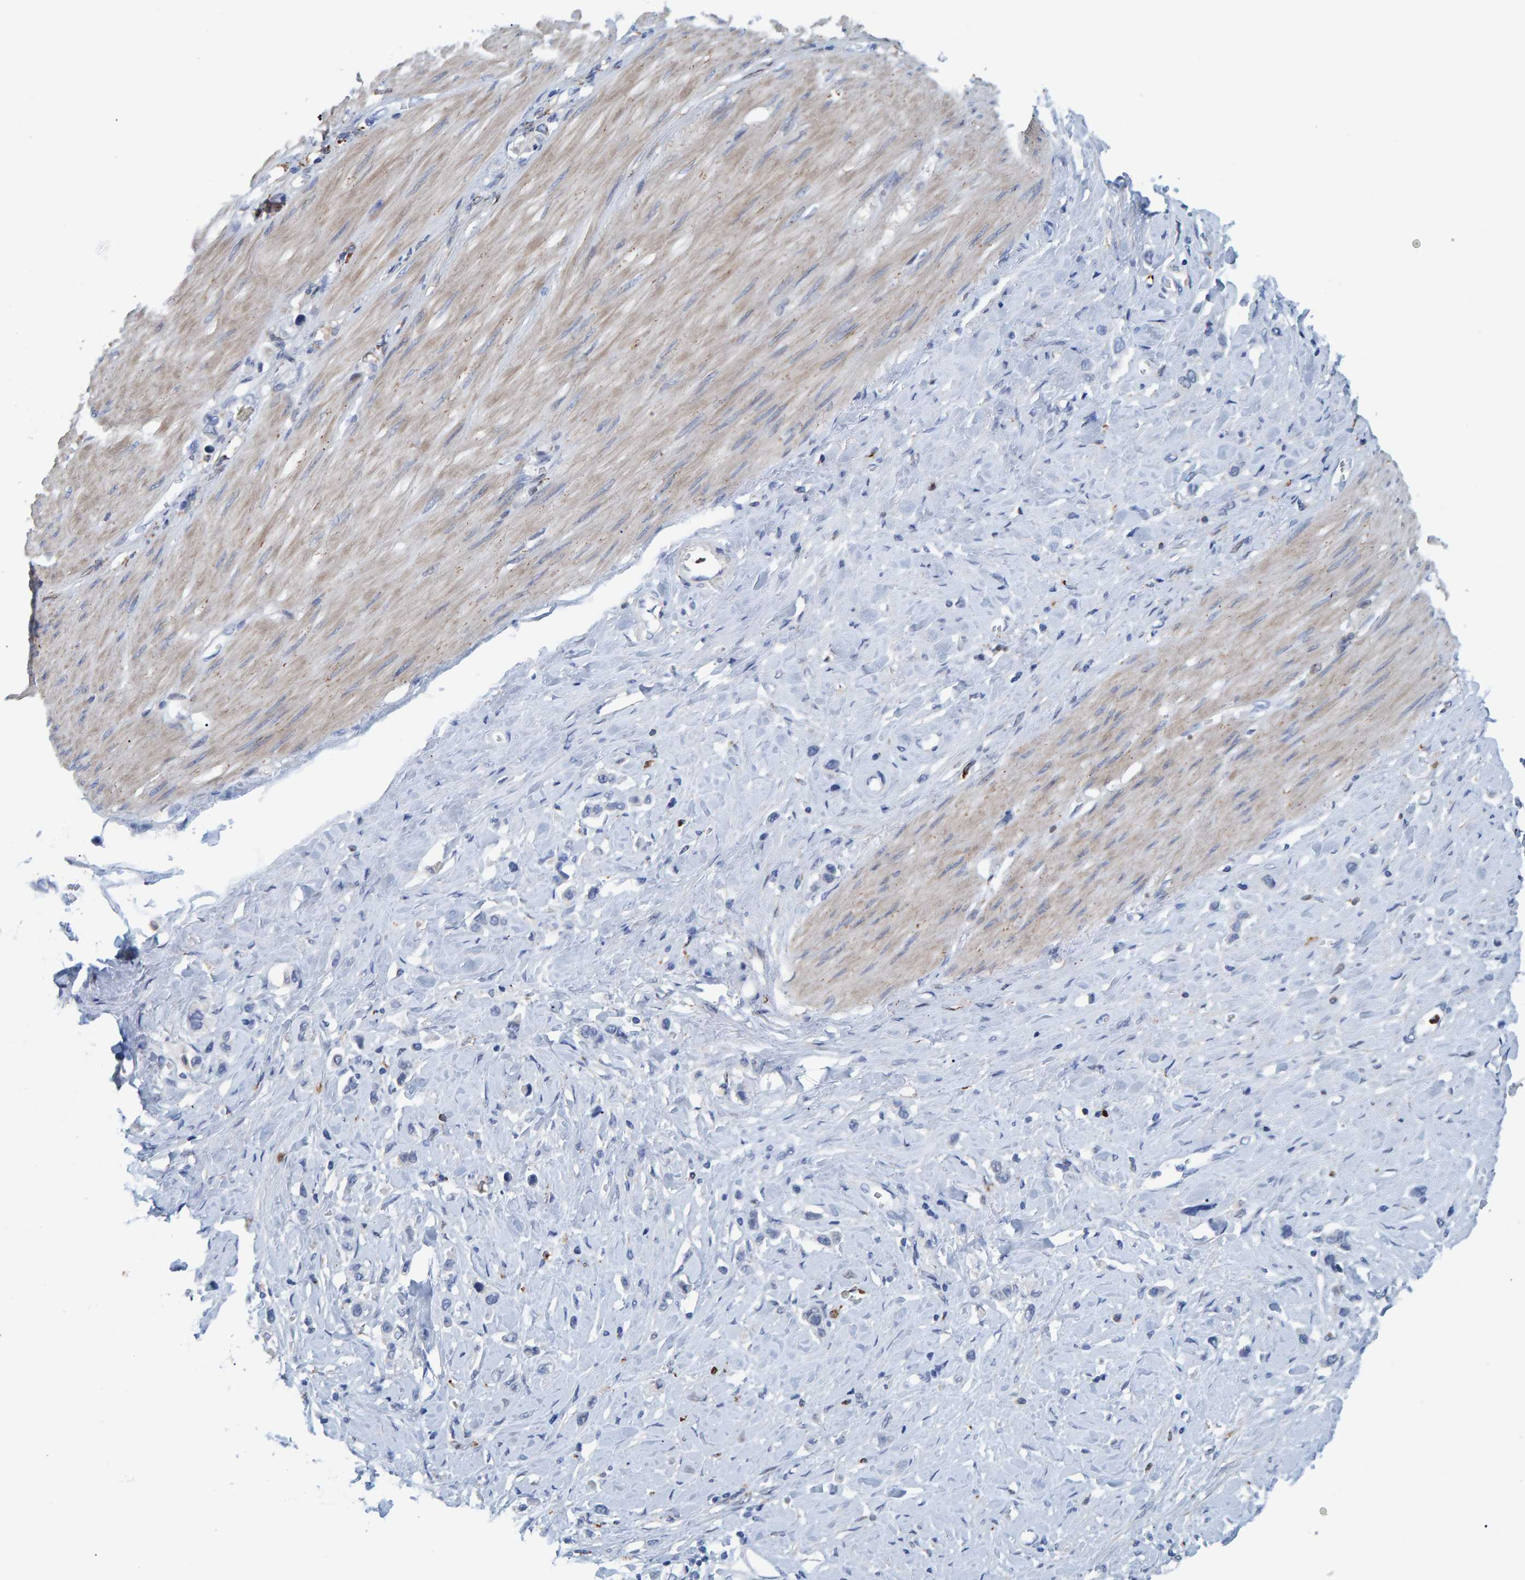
{"staining": {"intensity": "negative", "quantity": "none", "location": "none"}, "tissue": "stomach cancer", "cell_type": "Tumor cells", "image_type": "cancer", "snomed": [{"axis": "morphology", "description": "Adenocarcinoma, NOS"}, {"axis": "topography", "description": "Stomach"}], "caption": "A high-resolution photomicrograph shows immunohistochemistry (IHC) staining of stomach cancer, which reveals no significant expression in tumor cells.", "gene": "IDO1", "patient": {"sex": "female", "age": 65}}